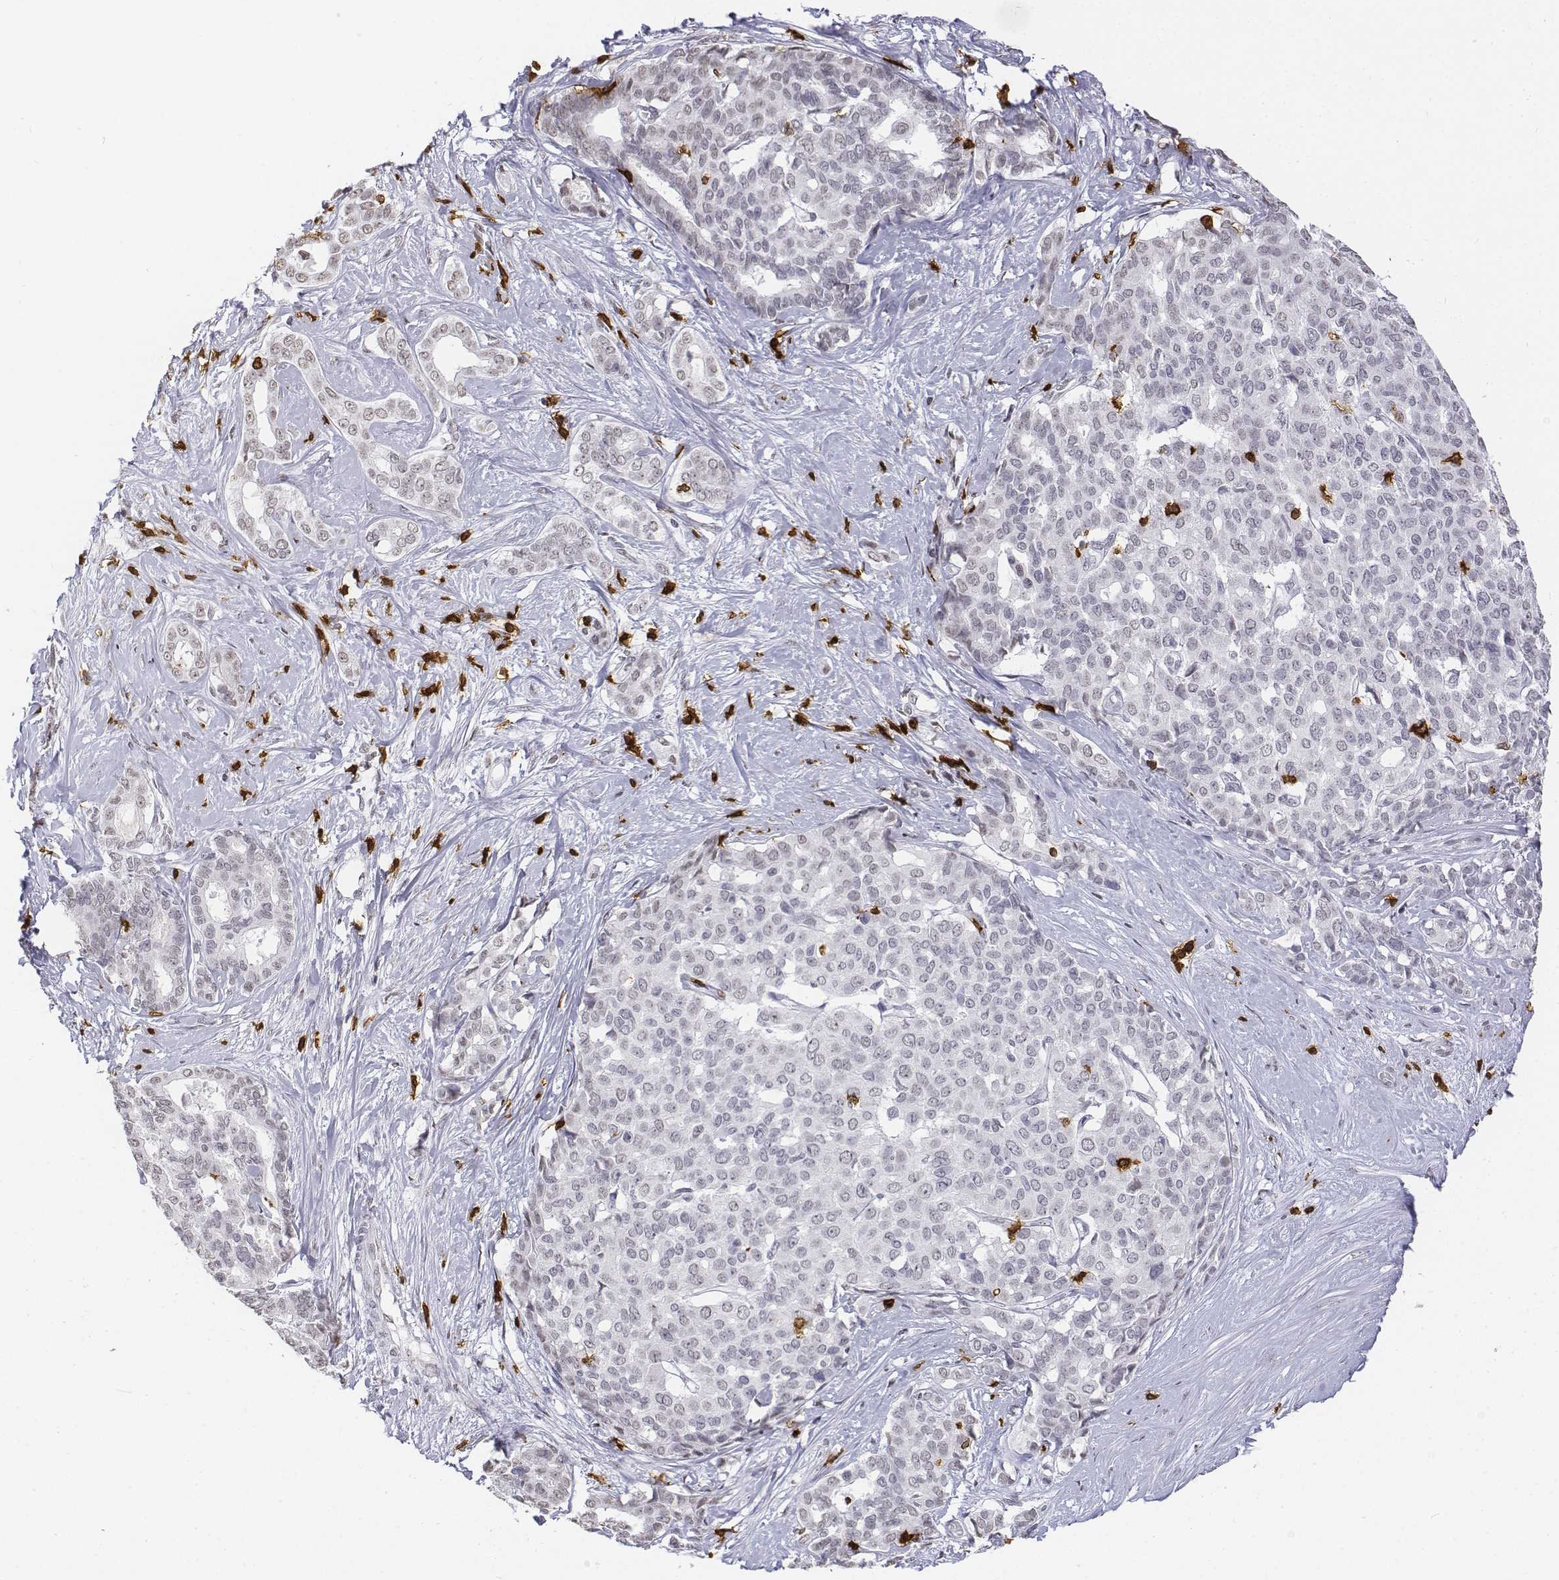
{"staining": {"intensity": "negative", "quantity": "none", "location": "none"}, "tissue": "liver cancer", "cell_type": "Tumor cells", "image_type": "cancer", "snomed": [{"axis": "morphology", "description": "Cholangiocarcinoma"}, {"axis": "topography", "description": "Liver"}], "caption": "DAB (3,3'-diaminobenzidine) immunohistochemical staining of human liver cancer (cholangiocarcinoma) shows no significant staining in tumor cells.", "gene": "CD3E", "patient": {"sex": "female", "age": 47}}